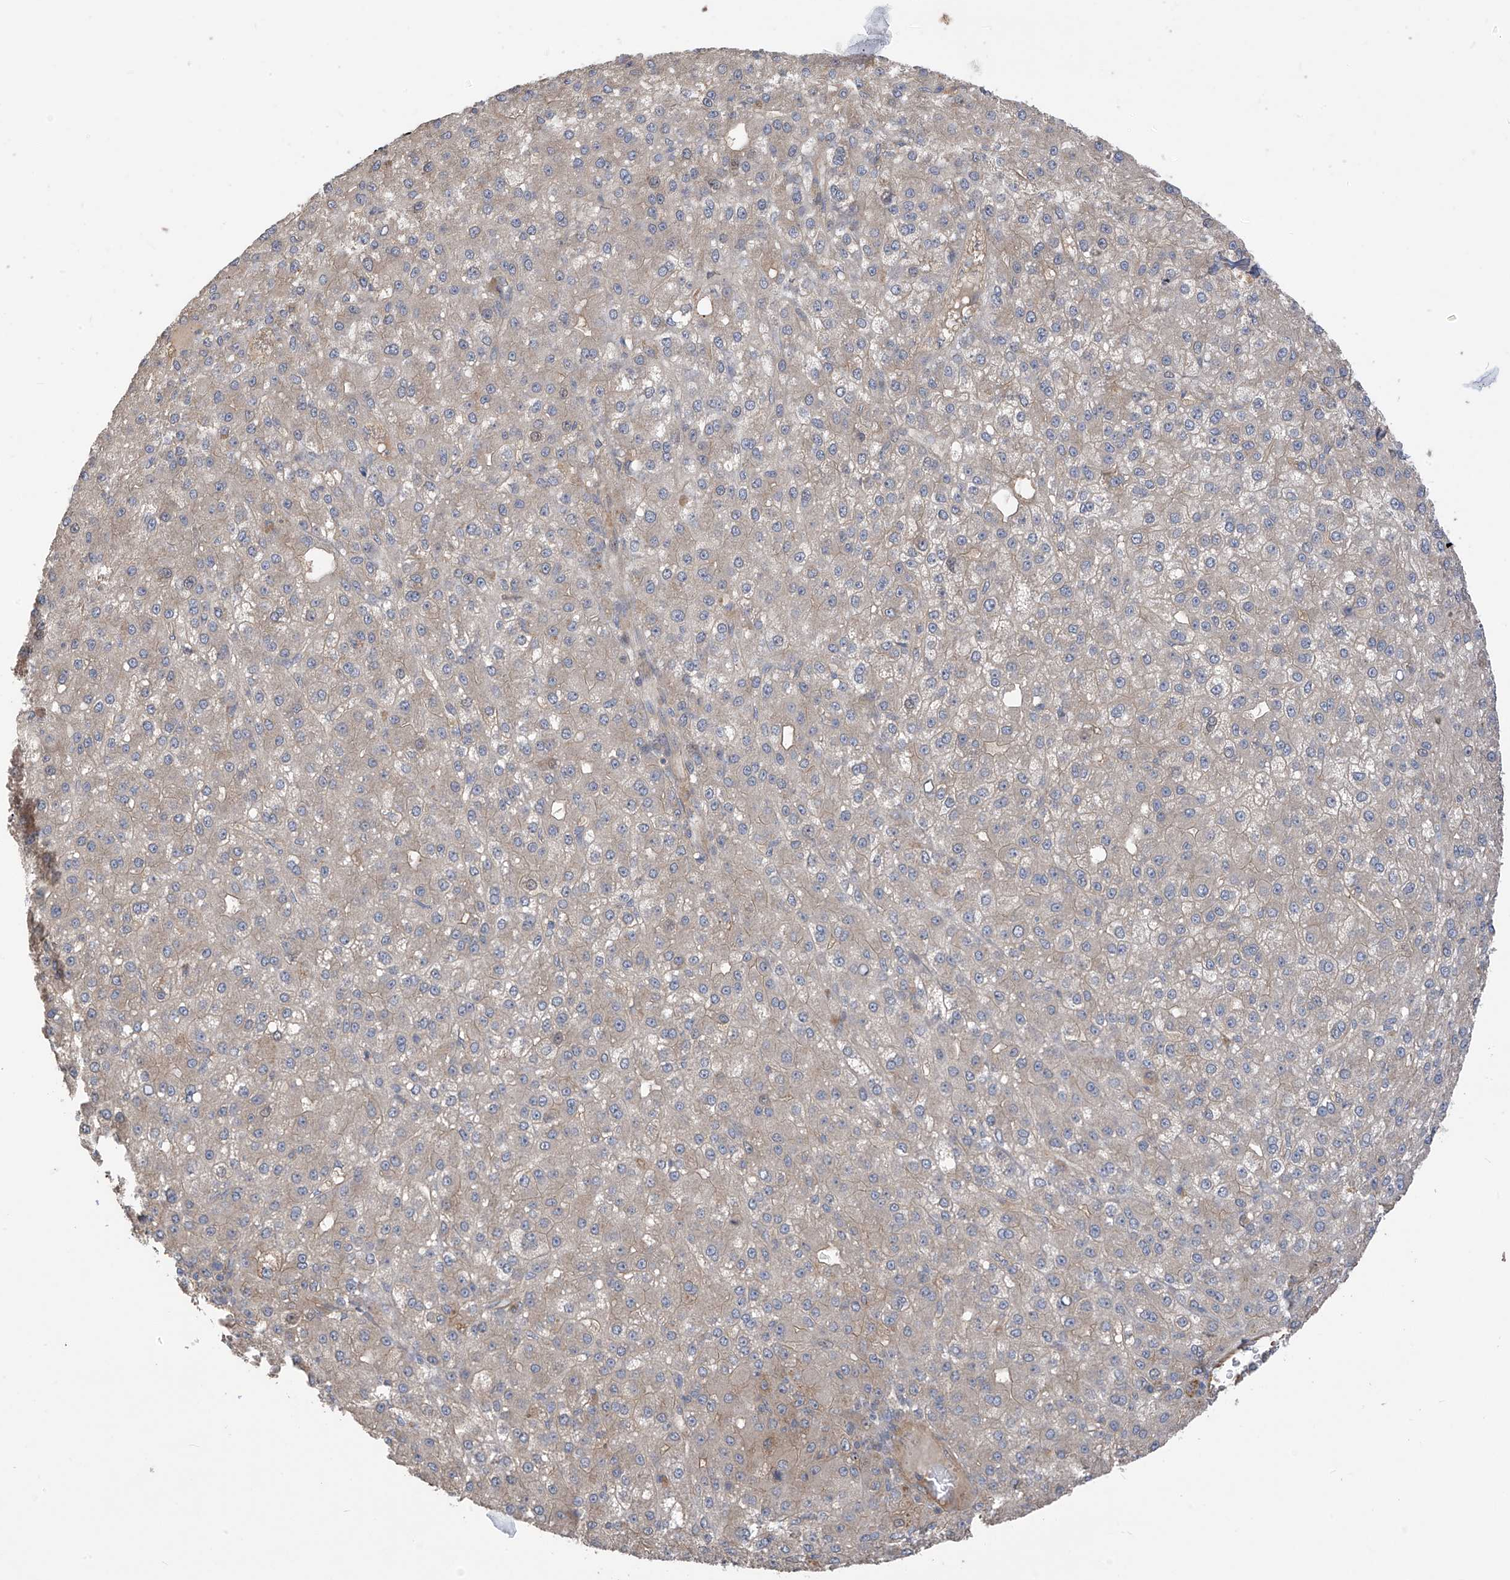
{"staining": {"intensity": "negative", "quantity": "none", "location": "none"}, "tissue": "liver cancer", "cell_type": "Tumor cells", "image_type": "cancer", "snomed": [{"axis": "morphology", "description": "Carcinoma, Hepatocellular, NOS"}, {"axis": "topography", "description": "Liver"}], "caption": "DAB immunohistochemical staining of hepatocellular carcinoma (liver) displays no significant positivity in tumor cells.", "gene": "PHACTR4", "patient": {"sex": "male", "age": 67}}